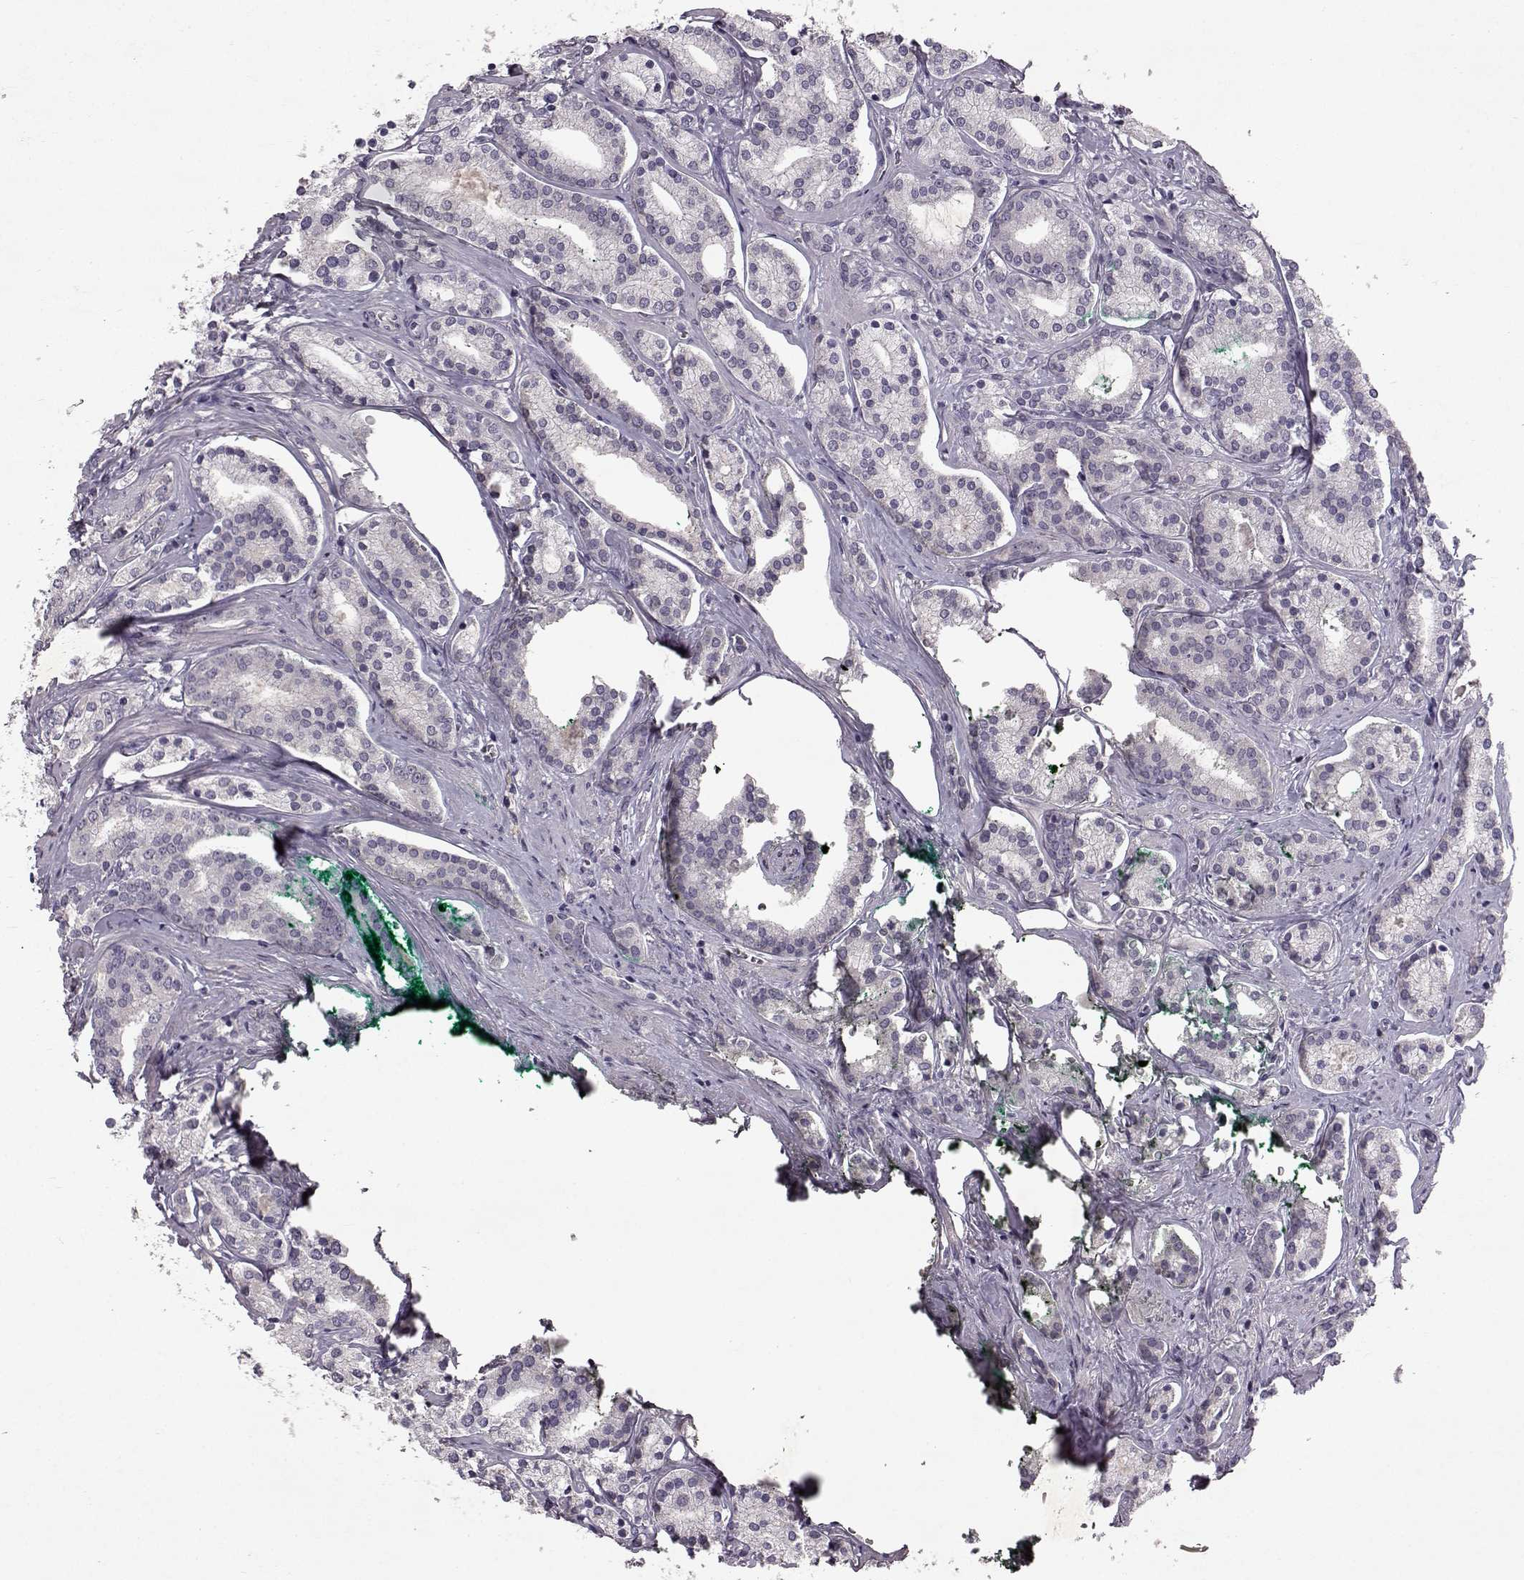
{"staining": {"intensity": "negative", "quantity": "none", "location": "none"}, "tissue": "prostate cancer", "cell_type": "Tumor cells", "image_type": "cancer", "snomed": [{"axis": "morphology", "description": "Adenocarcinoma, High grade"}, {"axis": "topography", "description": "Prostate"}], "caption": "An IHC micrograph of adenocarcinoma (high-grade) (prostate) is shown. There is no staining in tumor cells of adenocarcinoma (high-grade) (prostate).", "gene": "SPAG17", "patient": {"sex": "male", "age": 58}}